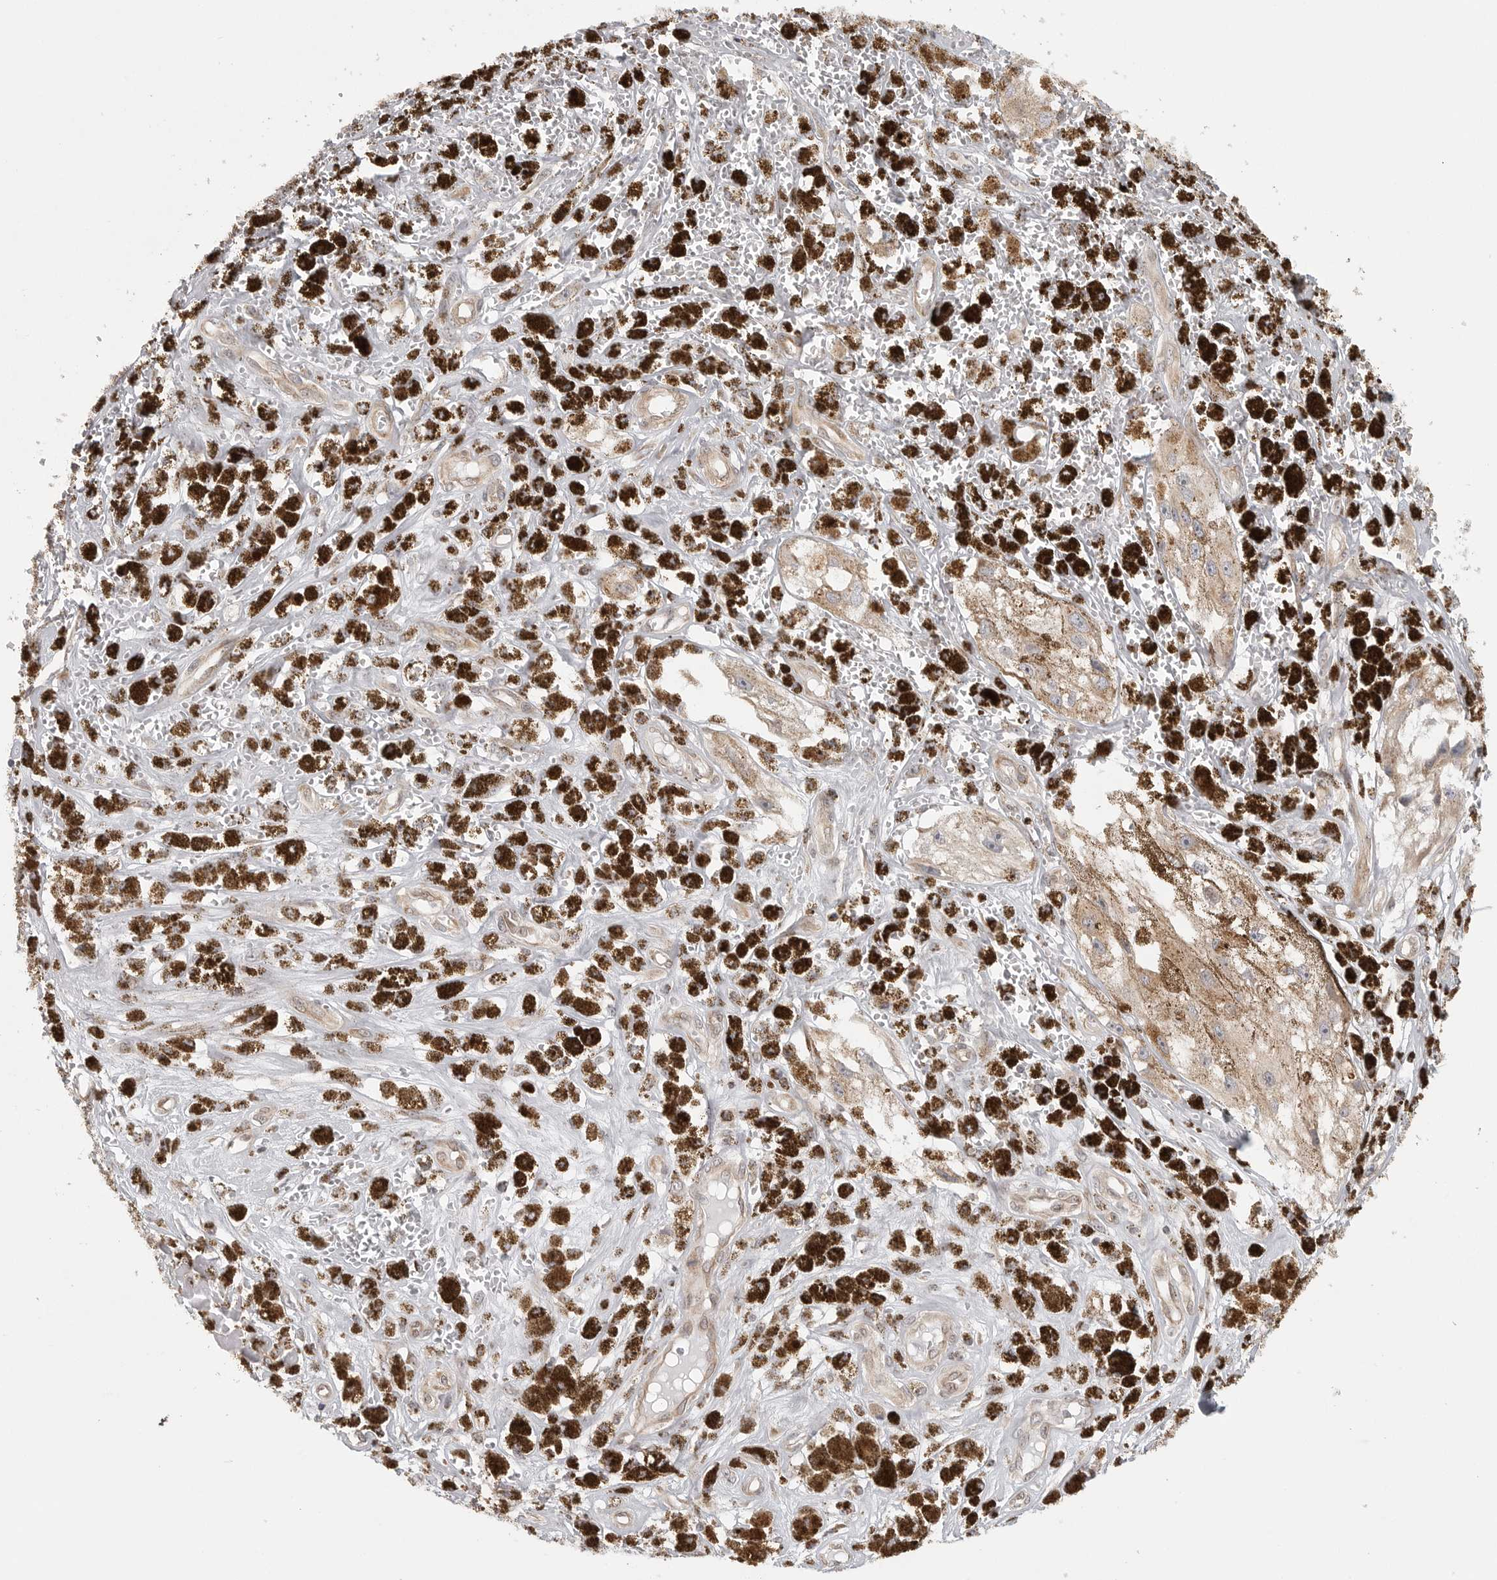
{"staining": {"intensity": "negative", "quantity": "none", "location": "none"}, "tissue": "melanoma", "cell_type": "Tumor cells", "image_type": "cancer", "snomed": [{"axis": "morphology", "description": "Malignant melanoma, NOS"}, {"axis": "topography", "description": "Skin"}], "caption": "The immunohistochemistry (IHC) photomicrograph has no significant staining in tumor cells of melanoma tissue.", "gene": "CERS2", "patient": {"sex": "male", "age": 88}}